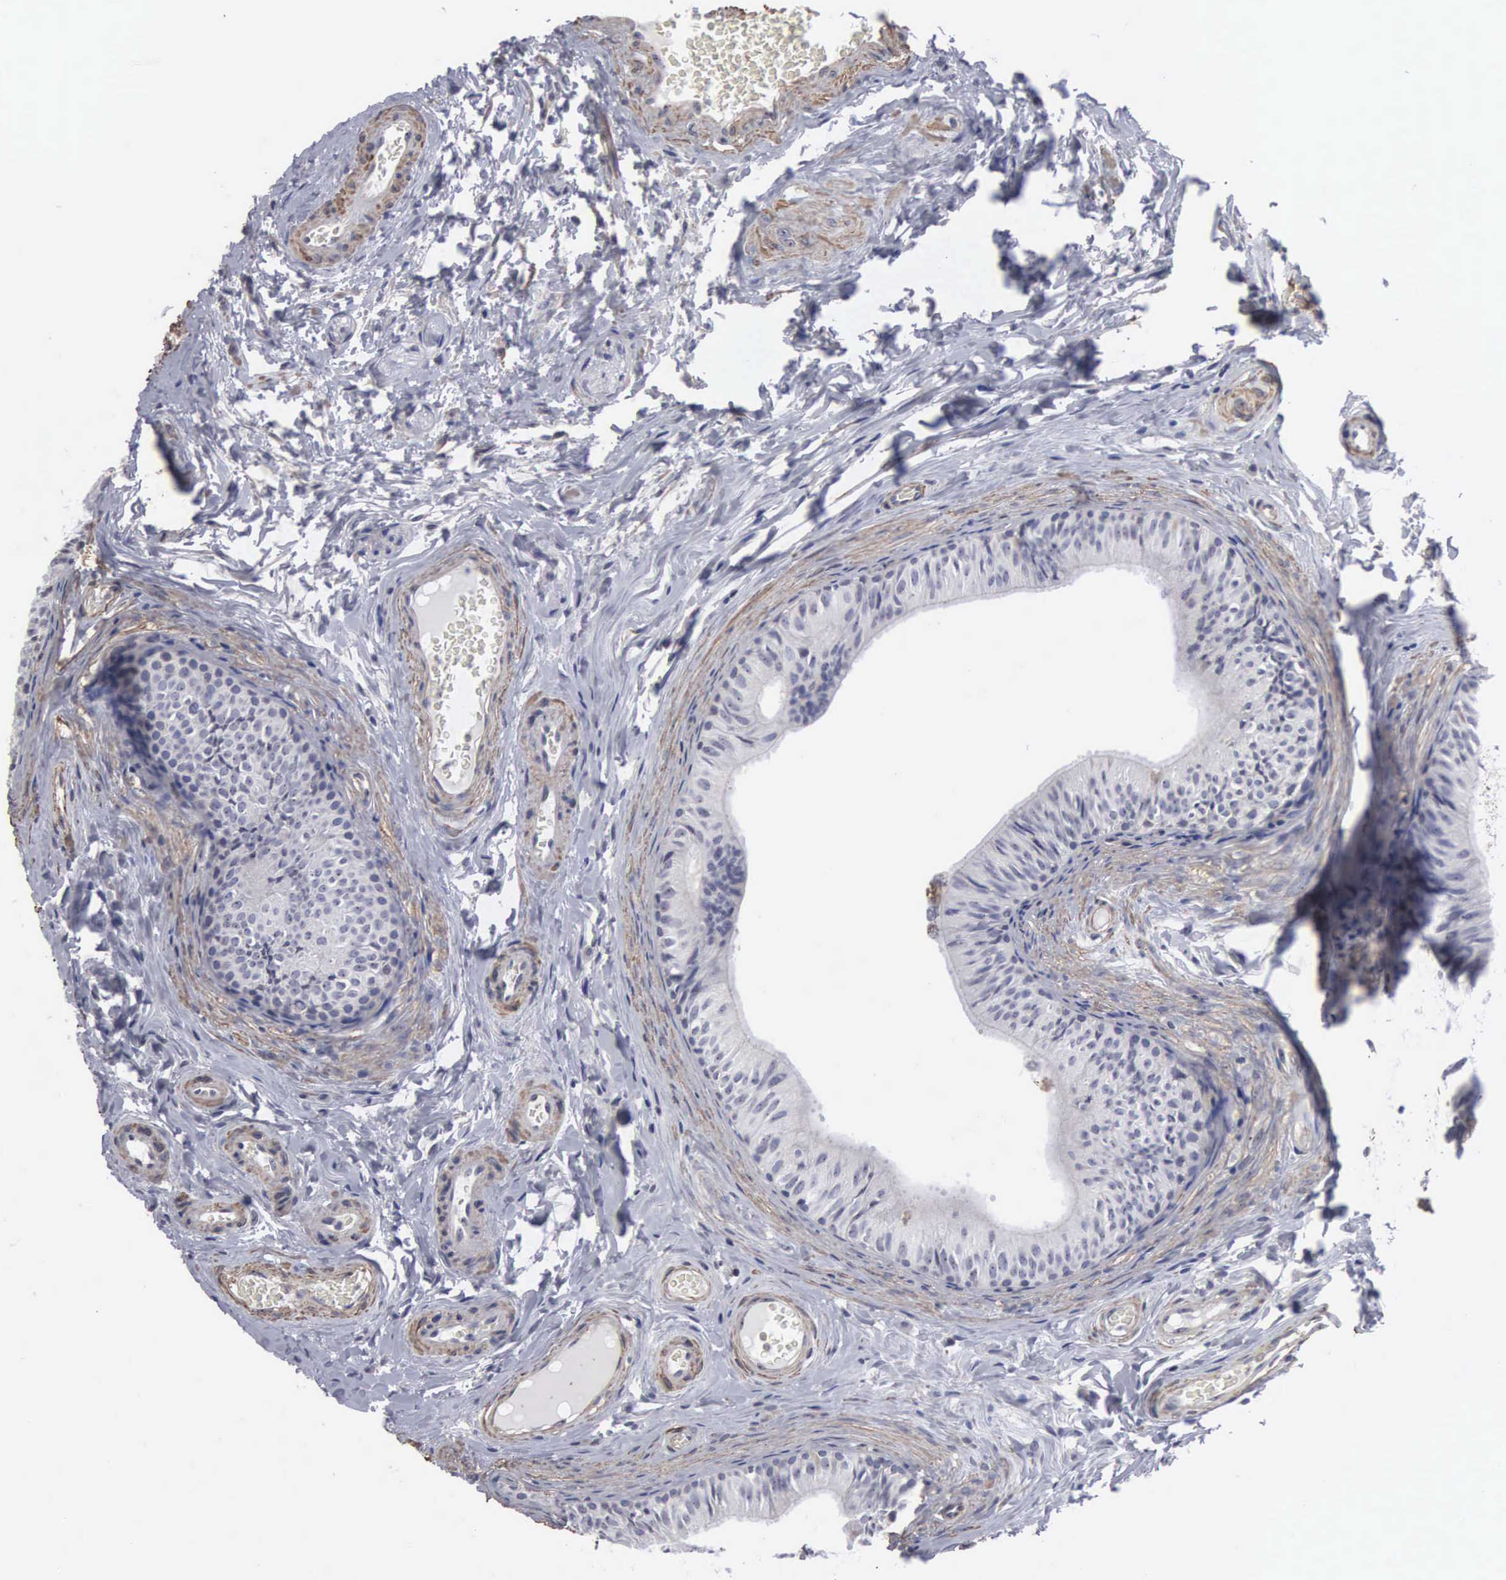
{"staining": {"intensity": "negative", "quantity": "none", "location": "none"}, "tissue": "epididymis", "cell_type": "Glandular cells", "image_type": "normal", "snomed": [{"axis": "morphology", "description": "Normal tissue, NOS"}, {"axis": "topography", "description": "Epididymis"}], "caption": "High power microscopy histopathology image of an immunohistochemistry (IHC) histopathology image of unremarkable epididymis, revealing no significant staining in glandular cells. The staining is performed using DAB brown chromogen with nuclei counter-stained in using hematoxylin.", "gene": "NGDN", "patient": {"sex": "male", "age": 23}}